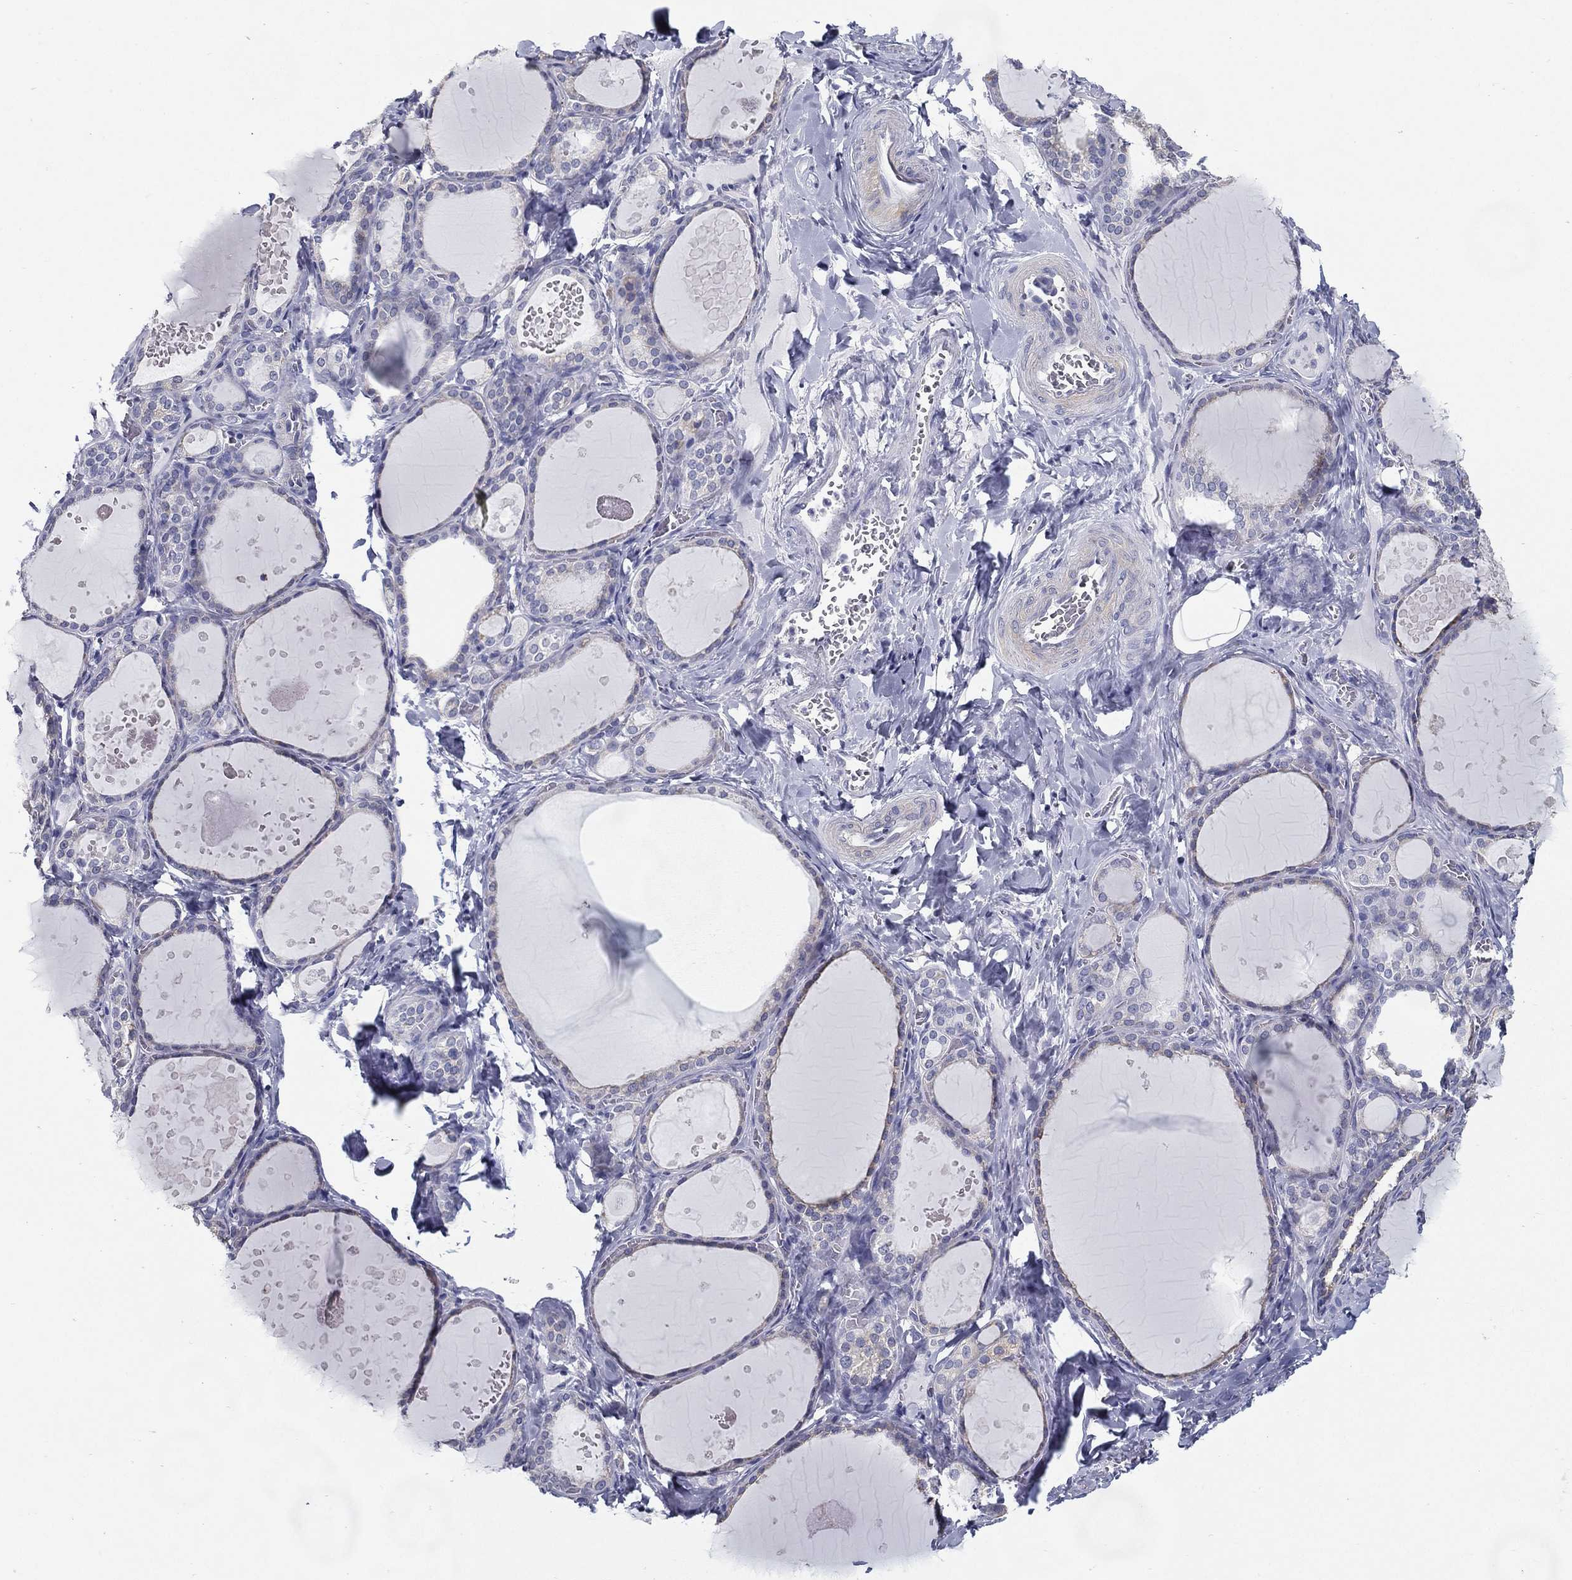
{"staining": {"intensity": "moderate", "quantity": "<25%", "location": "cytoplasmic/membranous"}, "tissue": "thyroid gland", "cell_type": "Glandular cells", "image_type": "normal", "snomed": [{"axis": "morphology", "description": "Normal tissue, NOS"}, {"axis": "topography", "description": "Thyroid gland"}], "caption": "IHC micrograph of unremarkable thyroid gland: thyroid gland stained using immunohistochemistry shows low levels of moderate protein expression localized specifically in the cytoplasmic/membranous of glandular cells, appearing as a cytoplasmic/membranous brown color.", "gene": "C19orf18", "patient": {"sex": "female", "age": 56}}